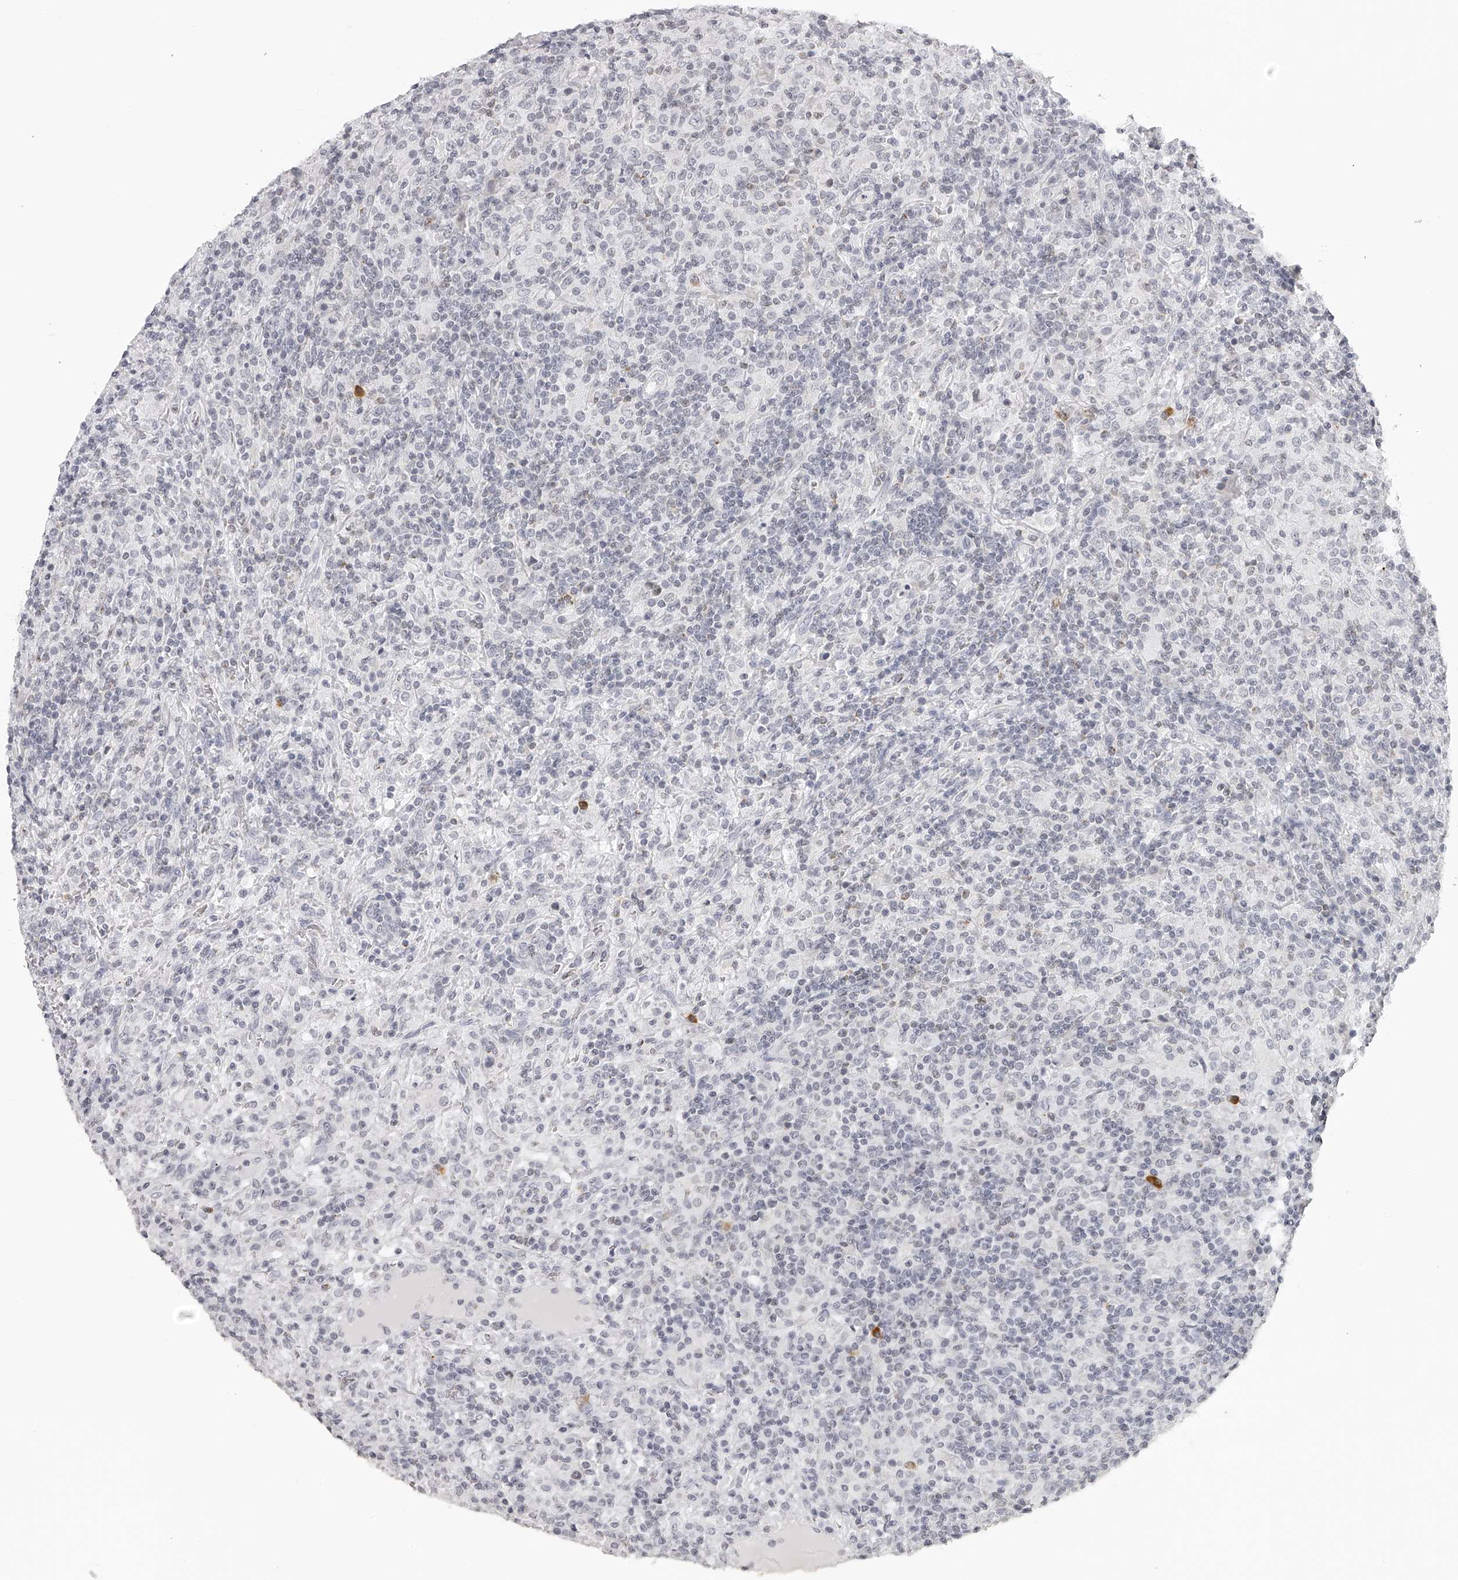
{"staining": {"intensity": "negative", "quantity": "none", "location": "none"}, "tissue": "lymphoma", "cell_type": "Tumor cells", "image_type": "cancer", "snomed": [{"axis": "morphology", "description": "Hodgkin's disease, NOS"}, {"axis": "topography", "description": "Lymph node"}], "caption": "Tumor cells are negative for brown protein staining in lymphoma.", "gene": "SEC11C", "patient": {"sex": "male", "age": 70}}